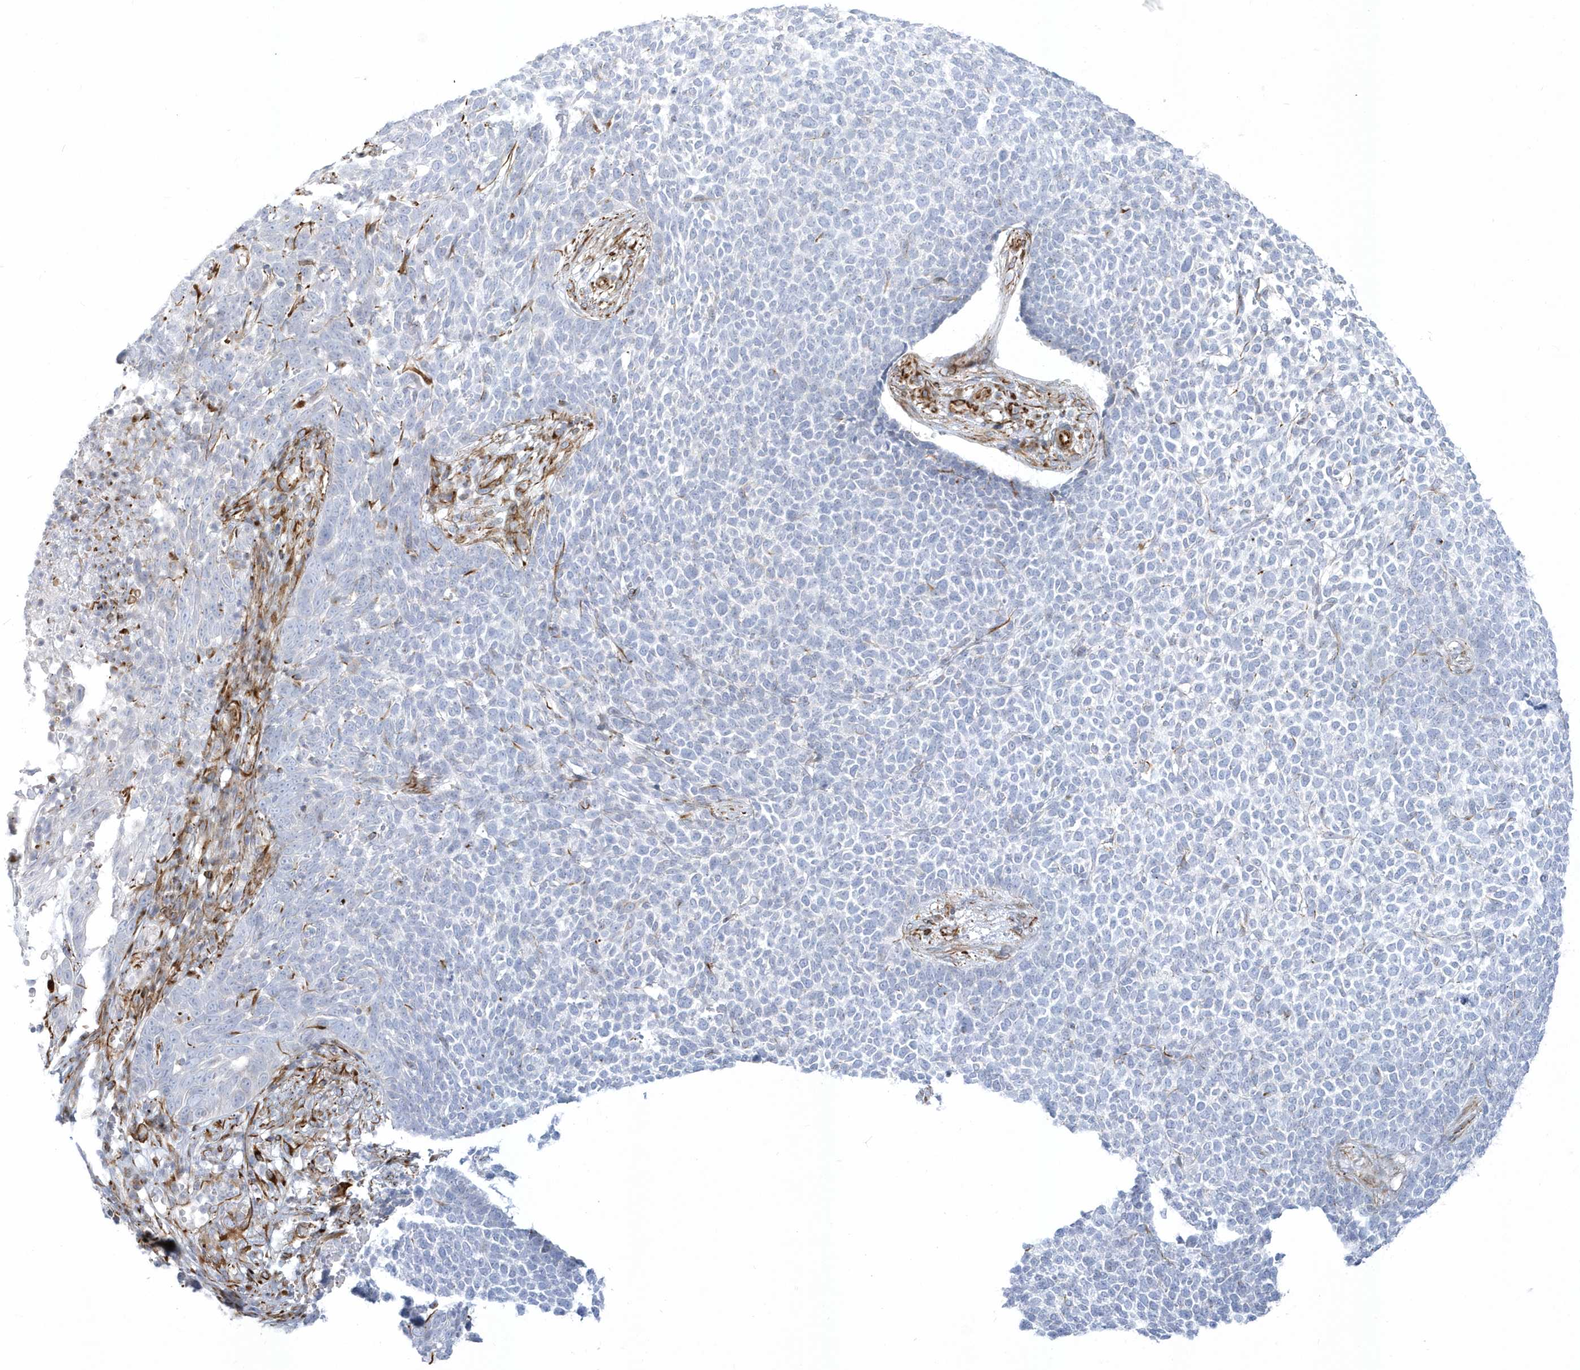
{"staining": {"intensity": "negative", "quantity": "none", "location": "none"}, "tissue": "skin cancer", "cell_type": "Tumor cells", "image_type": "cancer", "snomed": [{"axis": "morphology", "description": "Basal cell carcinoma"}, {"axis": "topography", "description": "Skin"}], "caption": "IHC micrograph of neoplastic tissue: human skin cancer (basal cell carcinoma) stained with DAB (3,3'-diaminobenzidine) displays no significant protein positivity in tumor cells.", "gene": "PPIL6", "patient": {"sex": "female", "age": 84}}